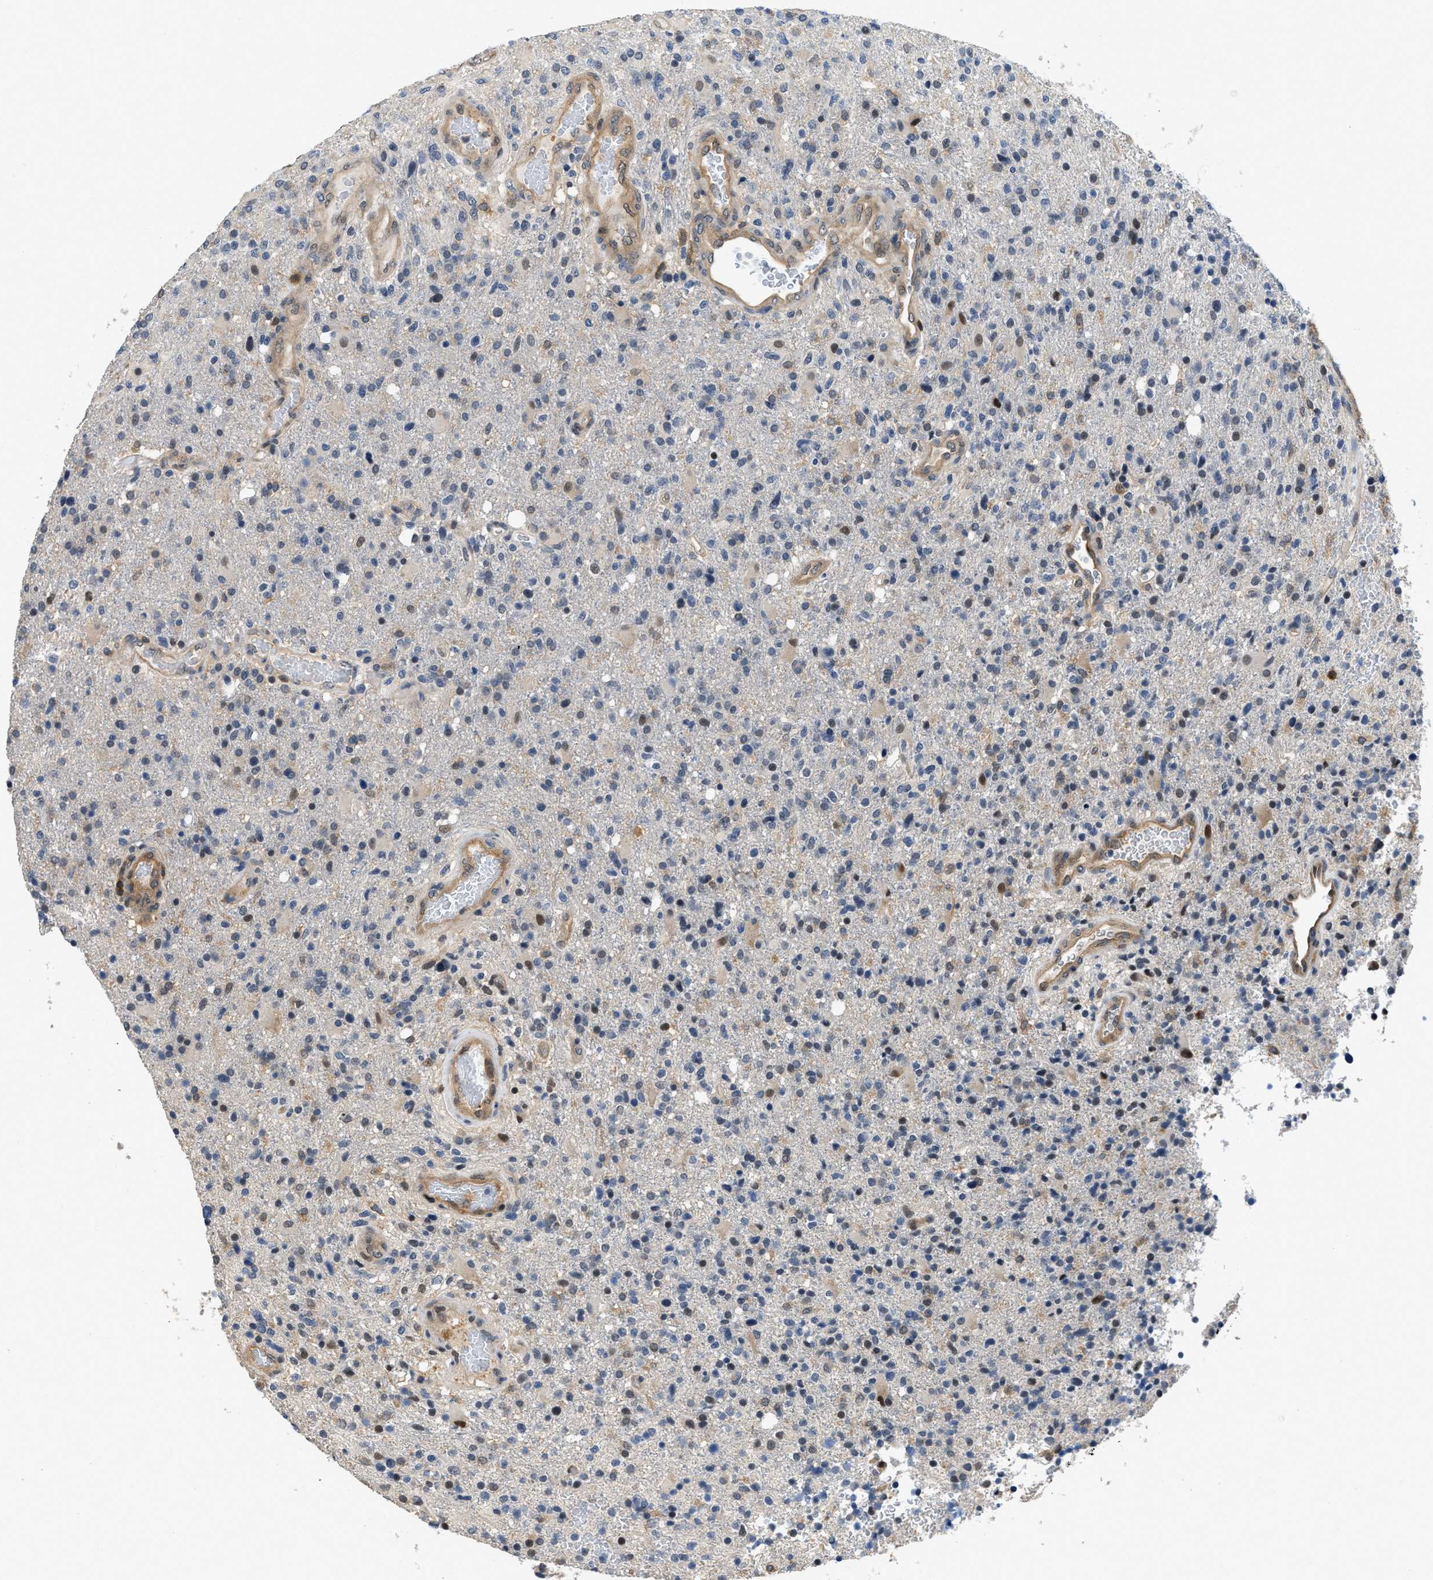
{"staining": {"intensity": "weak", "quantity": "<25%", "location": "nuclear"}, "tissue": "glioma", "cell_type": "Tumor cells", "image_type": "cancer", "snomed": [{"axis": "morphology", "description": "Glioma, malignant, High grade"}, {"axis": "topography", "description": "Brain"}], "caption": "The micrograph exhibits no staining of tumor cells in malignant glioma (high-grade). (Brightfield microscopy of DAB immunohistochemistry at high magnification).", "gene": "TES", "patient": {"sex": "male", "age": 72}}